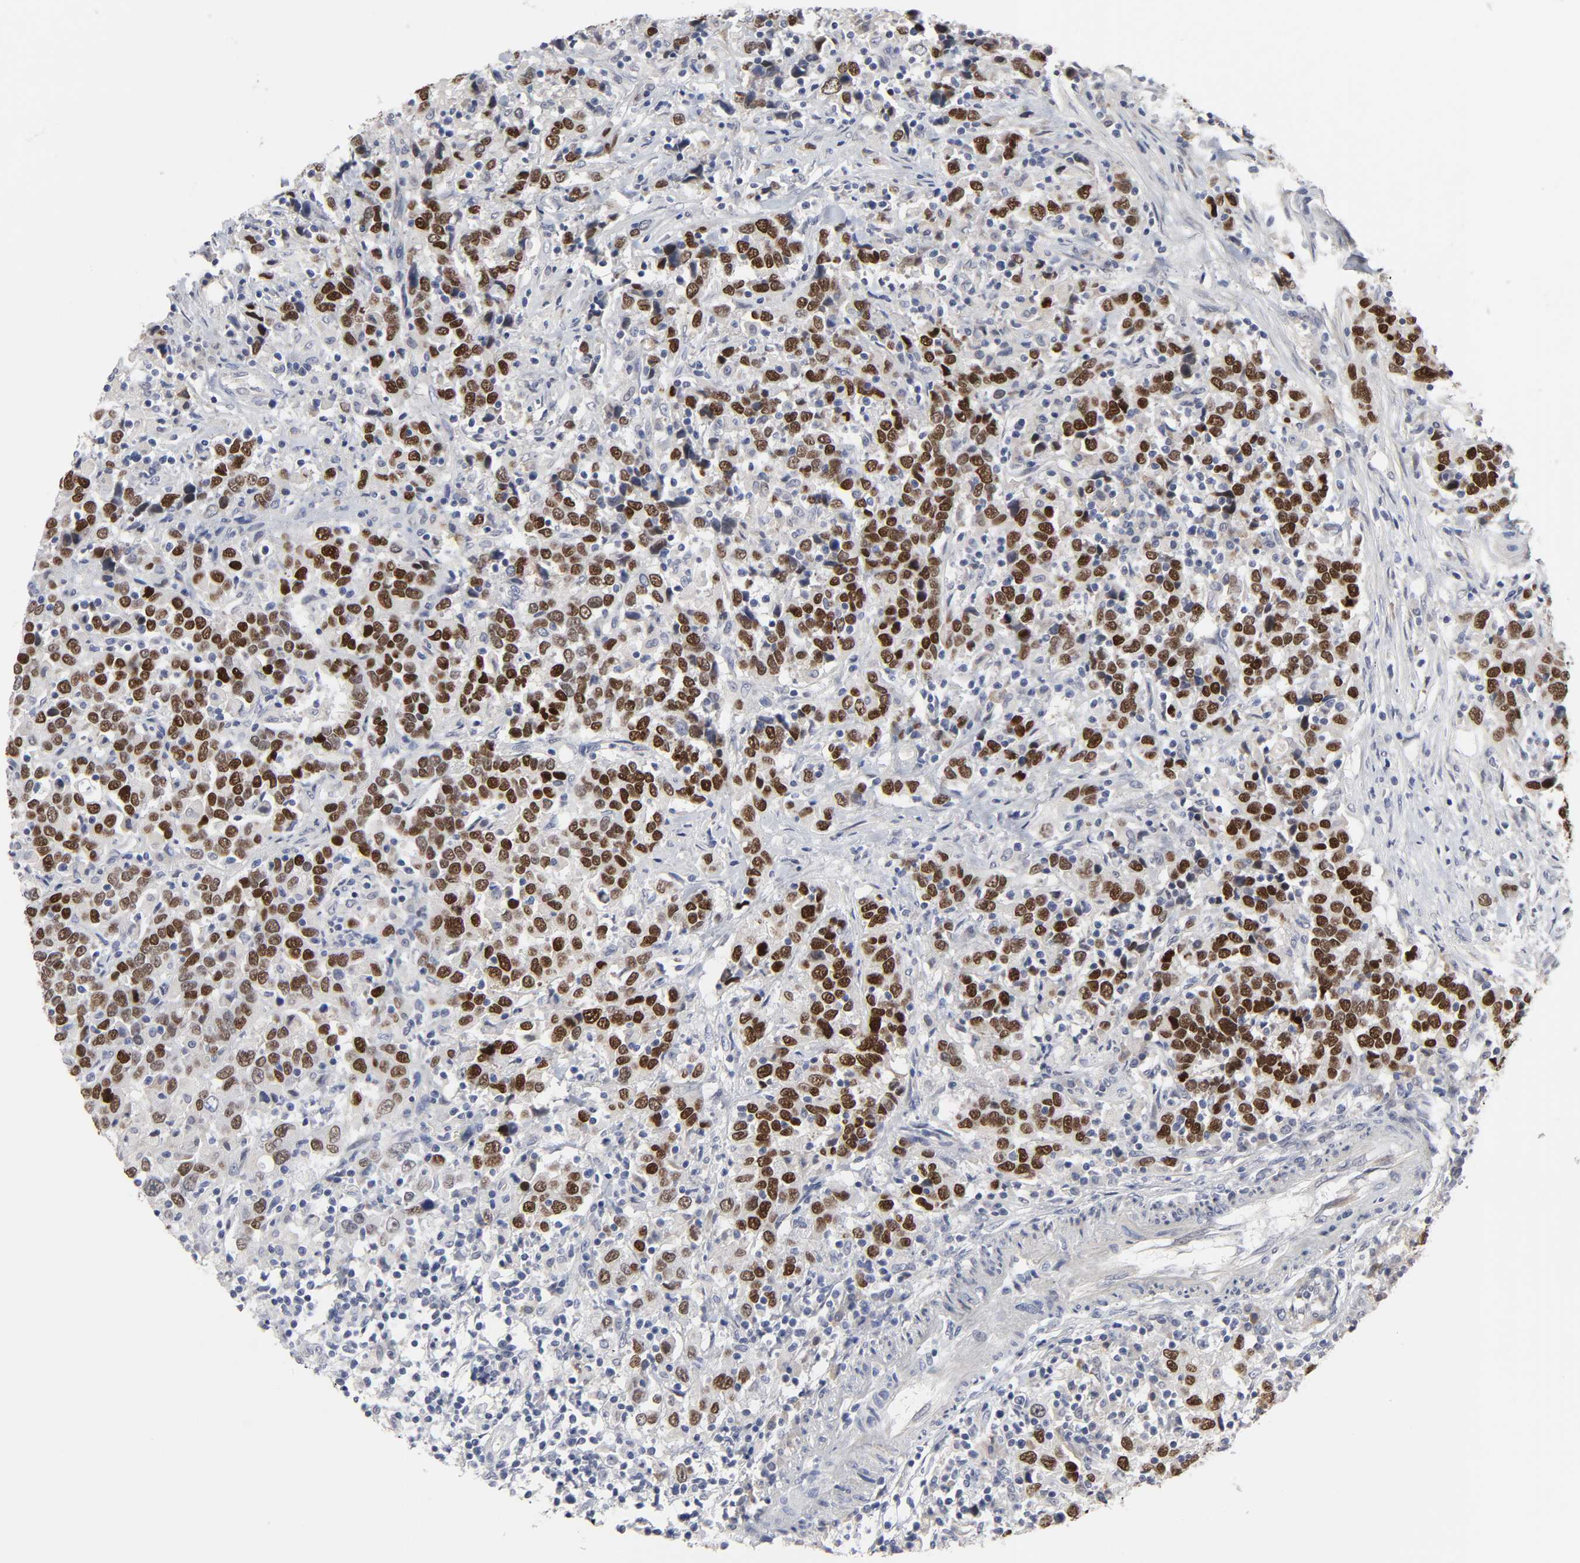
{"staining": {"intensity": "strong", "quantity": ">75%", "location": "nuclear"}, "tissue": "urothelial cancer", "cell_type": "Tumor cells", "image_type": "cancer", "snomed": [{"axis": "morphology", "description": "Urothelial carcinoma, High grade"}, {"axis": "topography", "description": "Urinary bladder"}], "caption": "High-magnification brightfield microscopy of high-grade urothelial carcinoma stained with DAB (brown) and counterstained with hematoxylin (blue). tumor cells exhibit strong nuclear positivity is present in approximately>75% of cells. (DAB IHC with brightfield microscopy, high magnification).", "gene": "HNF4A", "patient": {"sex": "male", "age": 61}}